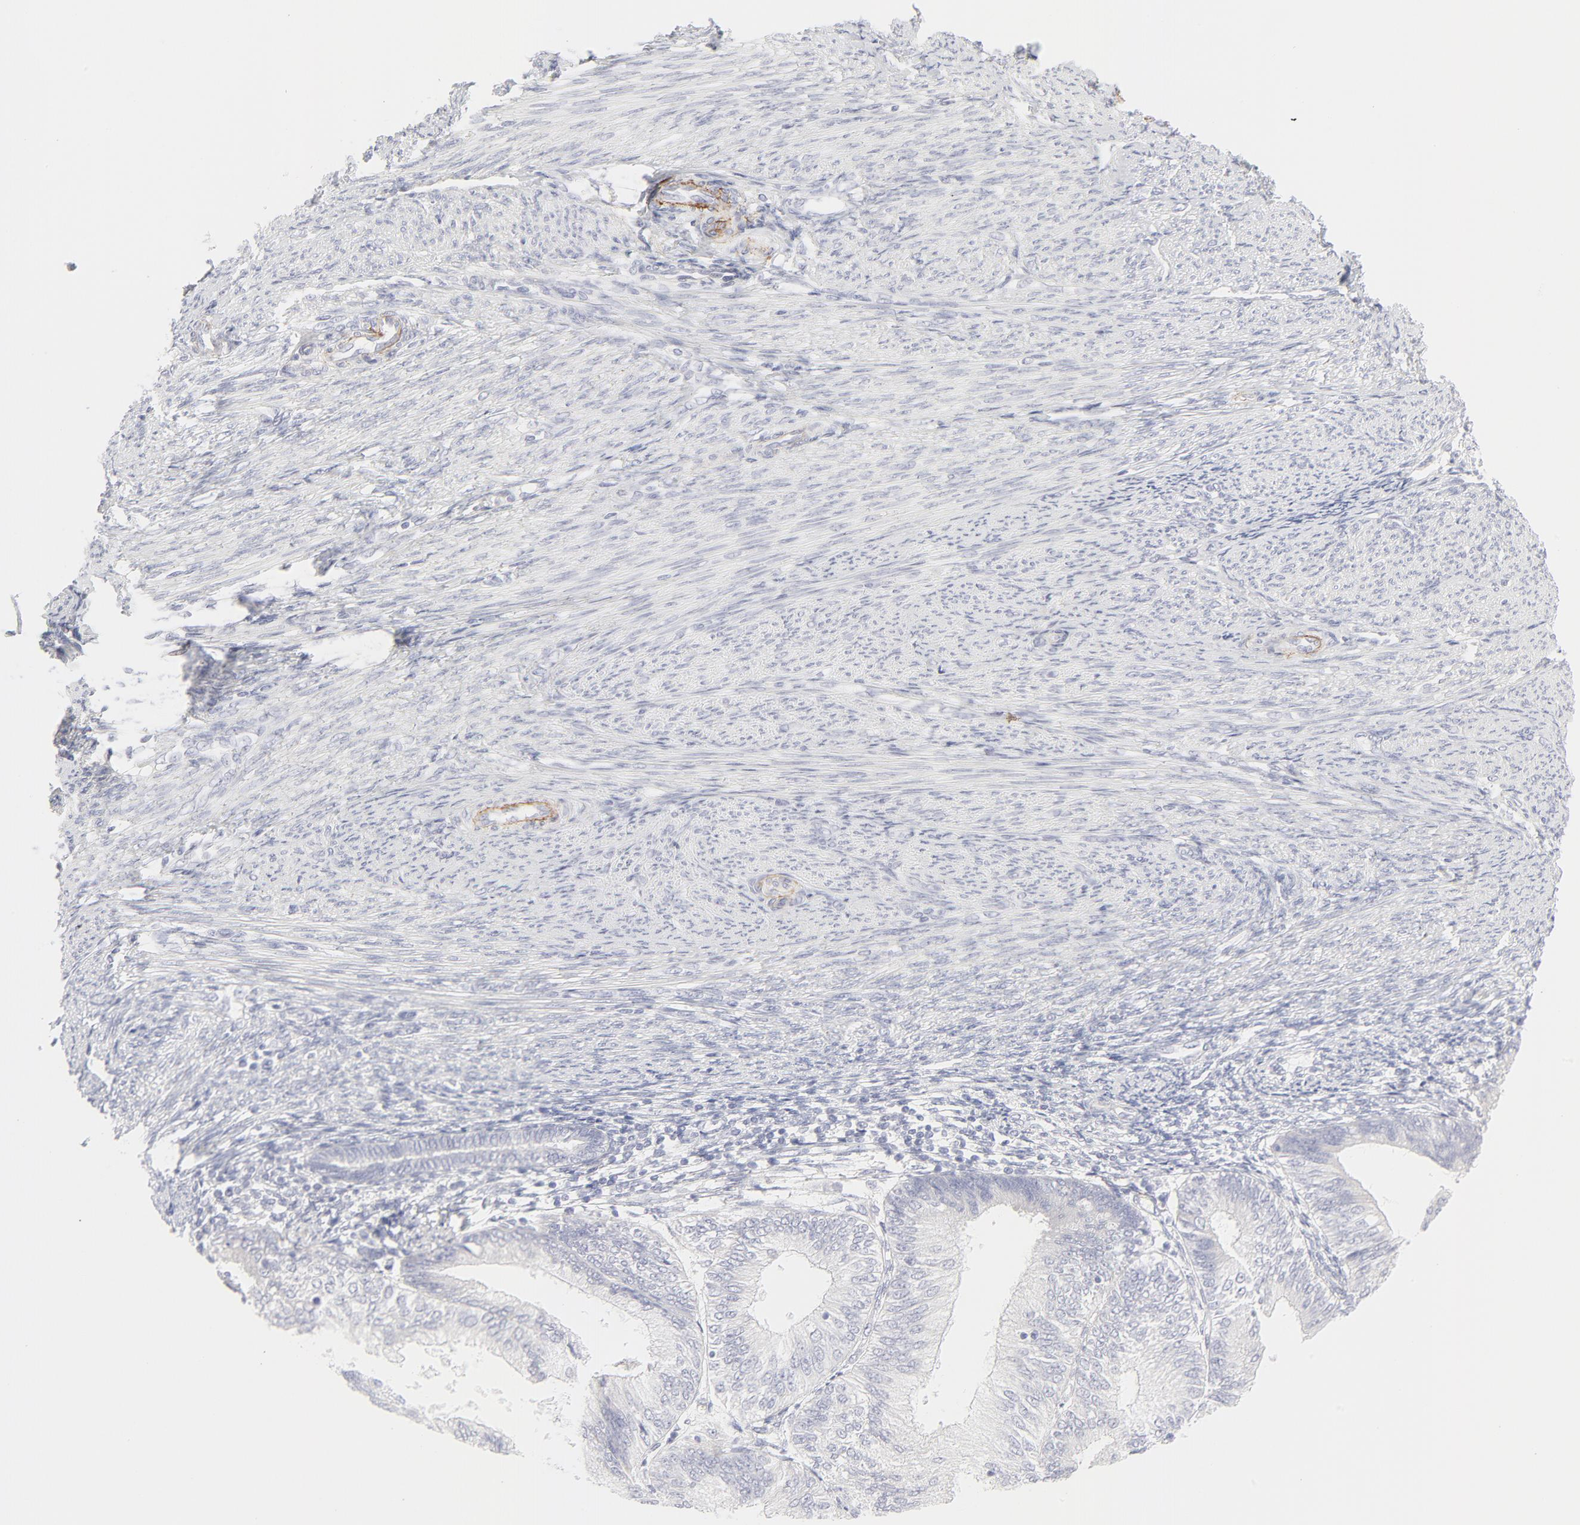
{"staining": {"intensity": "negative", "quantity": "none", "location": "none"}, "tissue": "endometrial cancer", "cell_type": "Tumor cells", "image_type": "cancer", "snomed": [{"axis": "morphology", "description": "Adenocarcinoma, NOS"}, {"axis": "topography", "description": "Endometrium"}], "caption": "Immunohistochemistry (IHC) photomicrograph of neoplastic tissue: endometrial adenocarcinoma stained with DAB (3,3'-diaminobenzidine) reveals no significant protein expression in tumor cells.", "gene": "NPNT", "patient": {"sex": "female", "age": 55}}